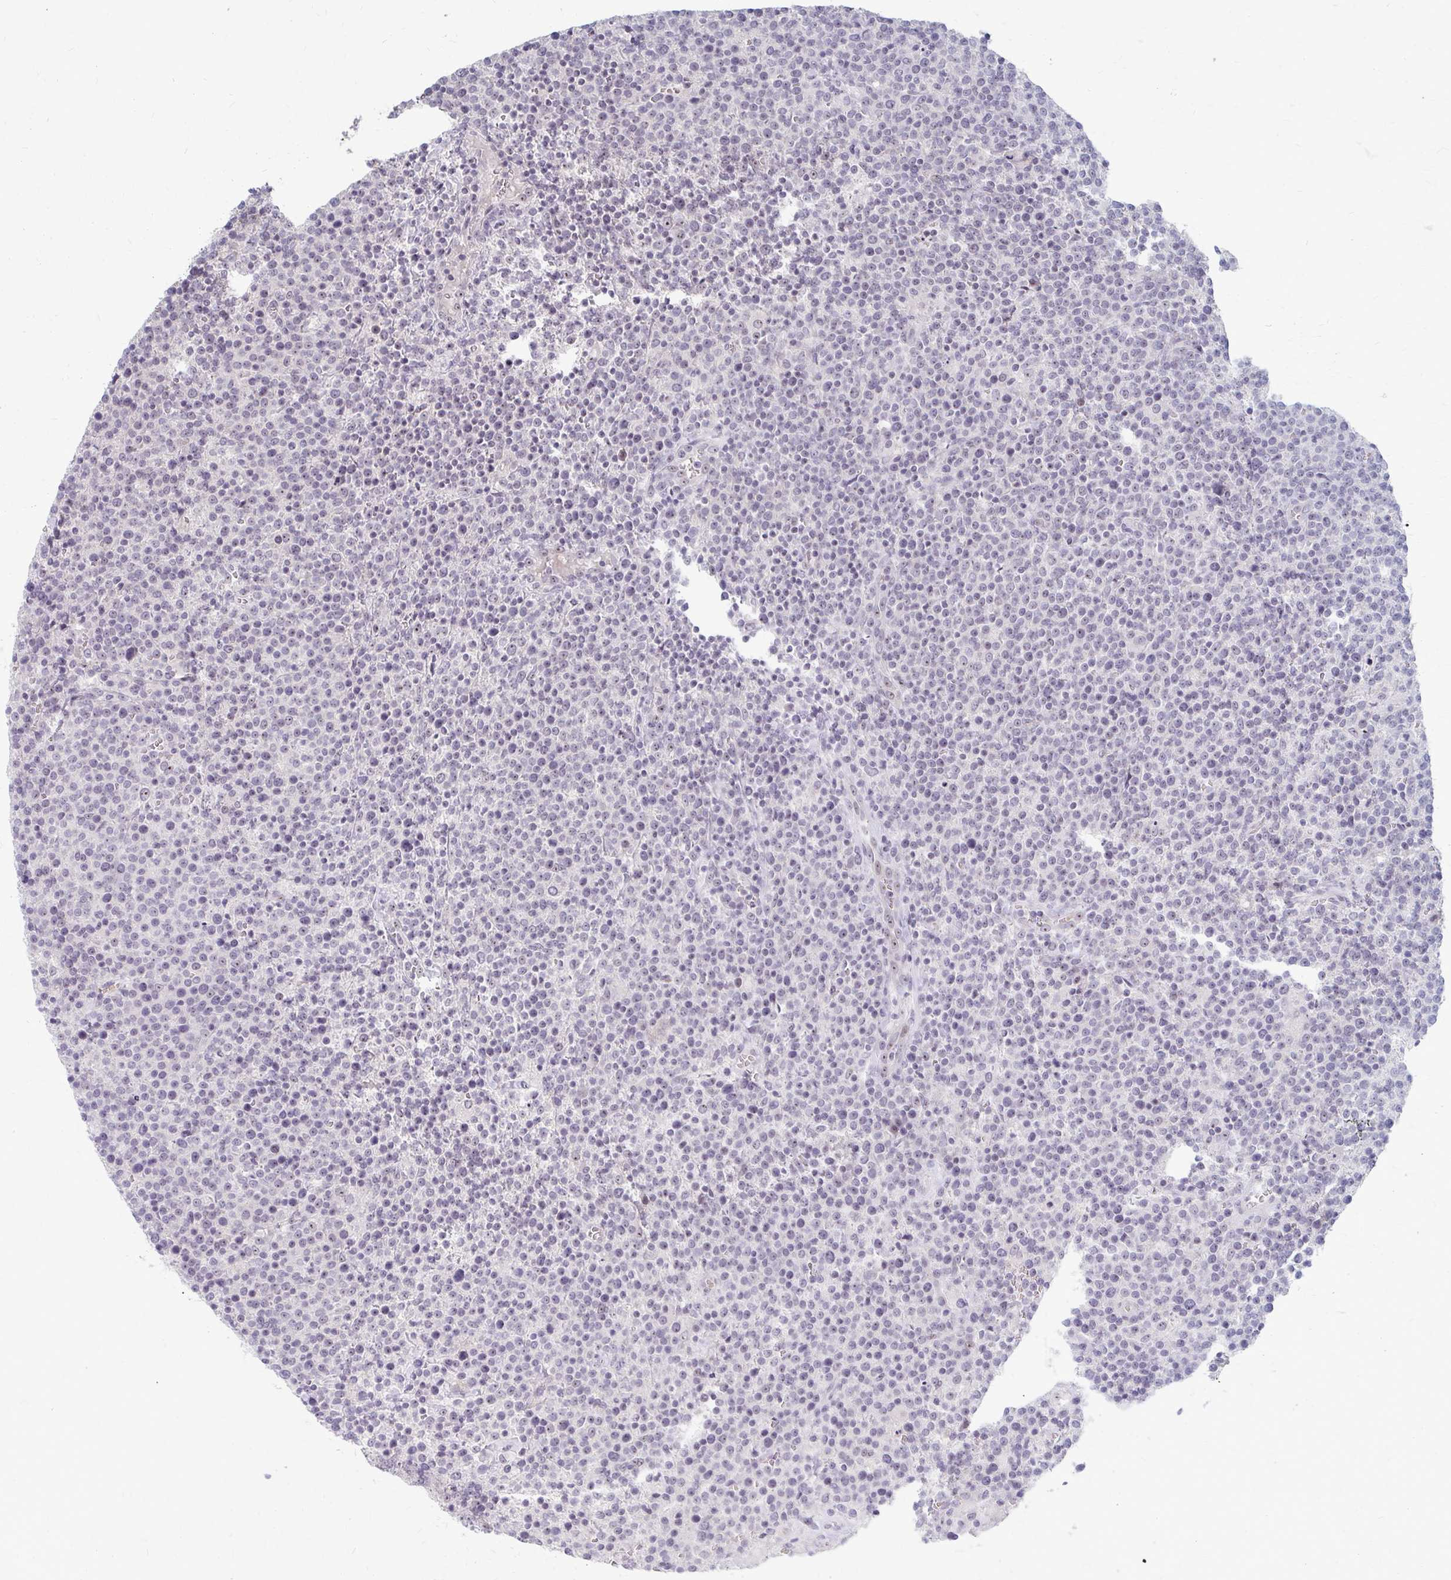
{"staining": {"intensity": "negative", "quantity": "none", "location": "none"}, "tissue": "lymphoma", "cell_type": "Tumor cells", "image_type": "cancer", "snomed": [{"axis": "morphology", "description": "Malignant lymphoma, non-Hodgkin's type, High grade"}, {"axis": "topography", "description": "Lymph node"}], "caption": "This micrograph is of malignant lymphoma, non-Hodgkin's type (high-grade) stained with immunohistochemistry to label a protein in brown with the nuclei are counter-stained blue. There is no staining in tumor cells.", "gene": "NUDT16", "patient": {"sex": "male", "age": 61}}